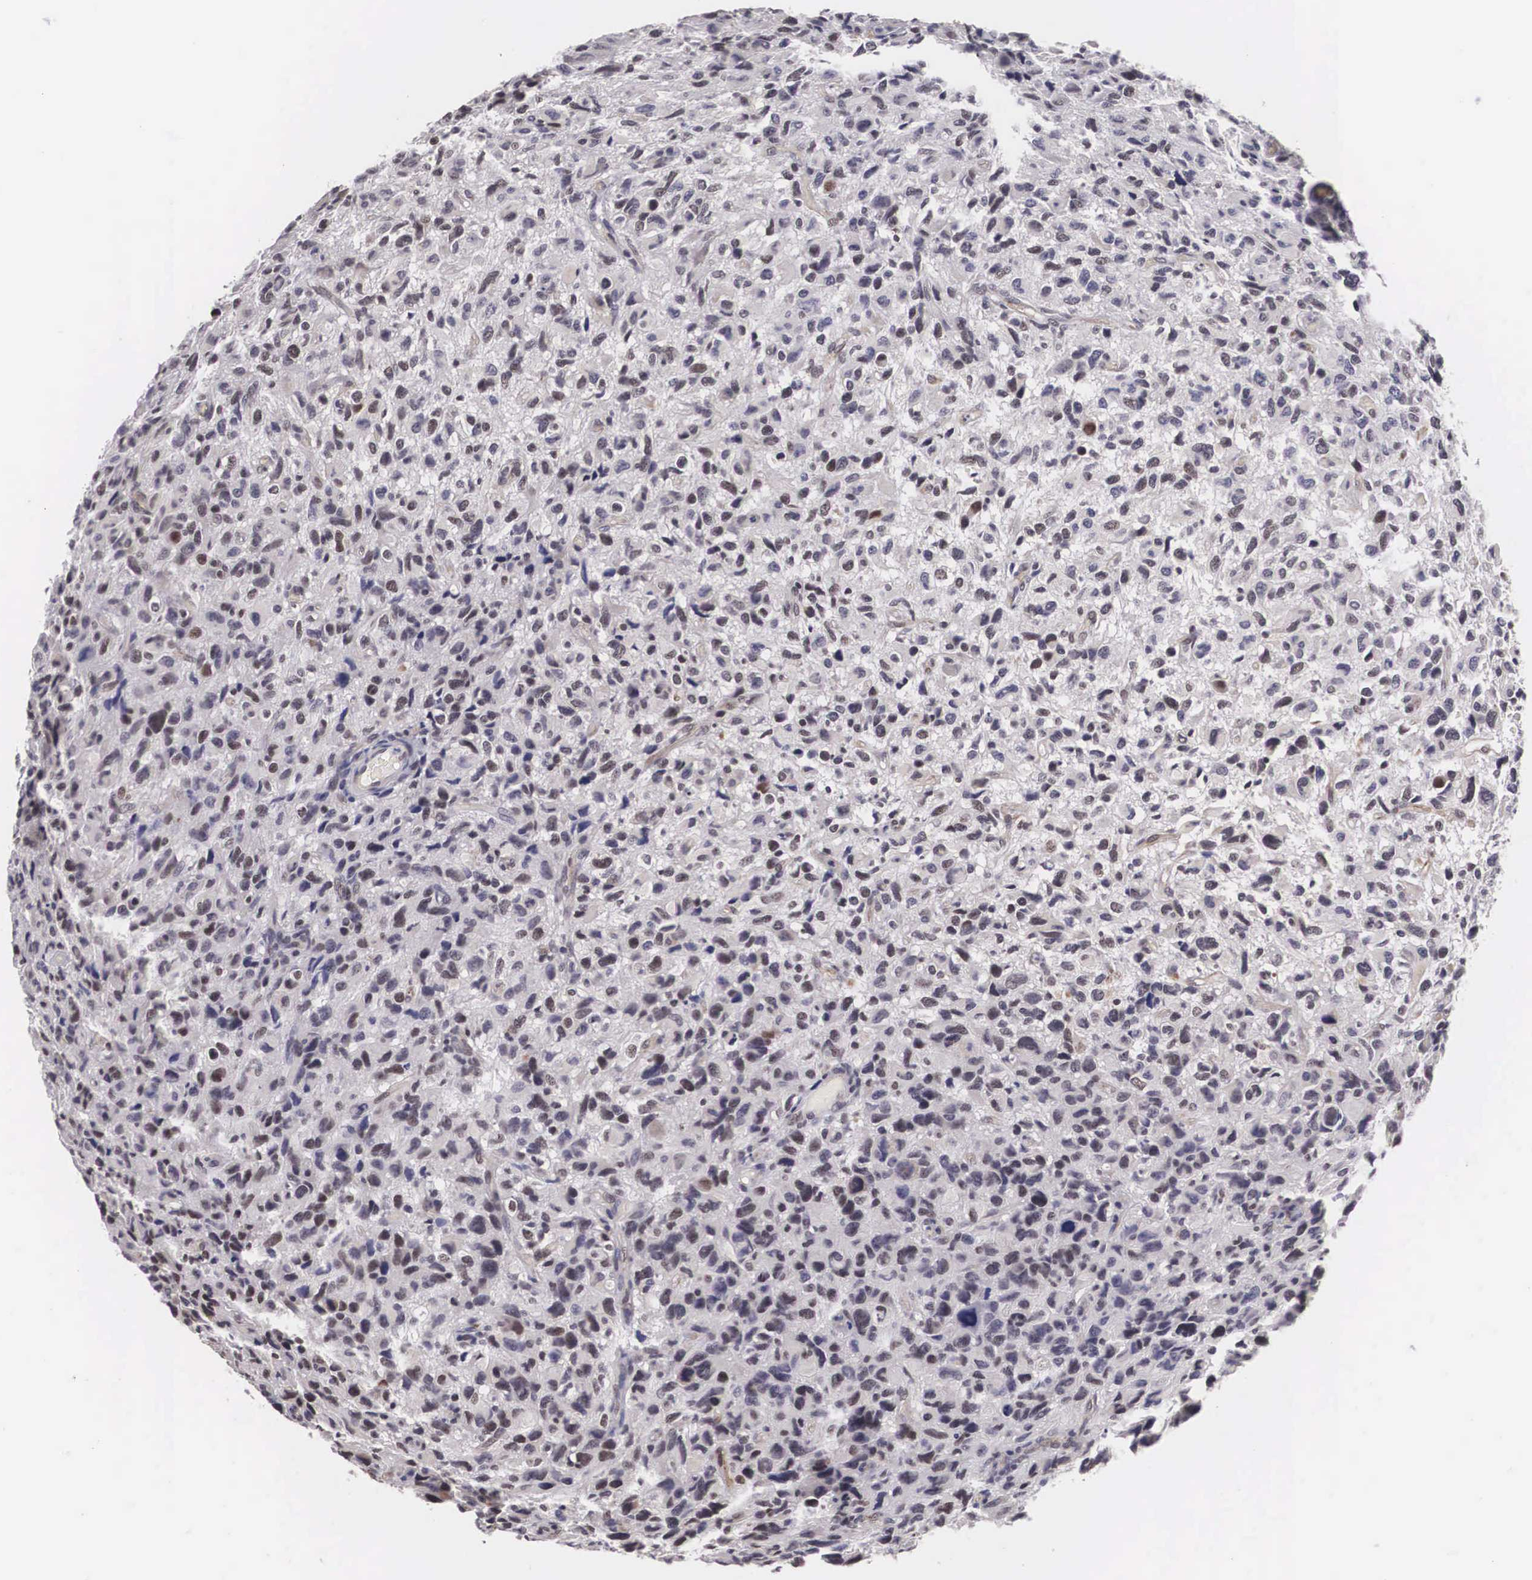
{"staining": {"intensity": "negative", "quantity": "none", "location": "none"}, "tissue": "glioma", "cell_type": "Tumor cells", "image_type": "cancer", "snomed": [{"axis": "morphology", "description": "Glioma, malignant, High grade"}, {"axis": "topography", "description": "Brain"}], "caption": "High power microscopy photomicrograph of an IHC image of glioma, revealing no significant positivity in tumor cells.", "gene": "MORC2", "patient": {"sex": "female", "age": 60}}